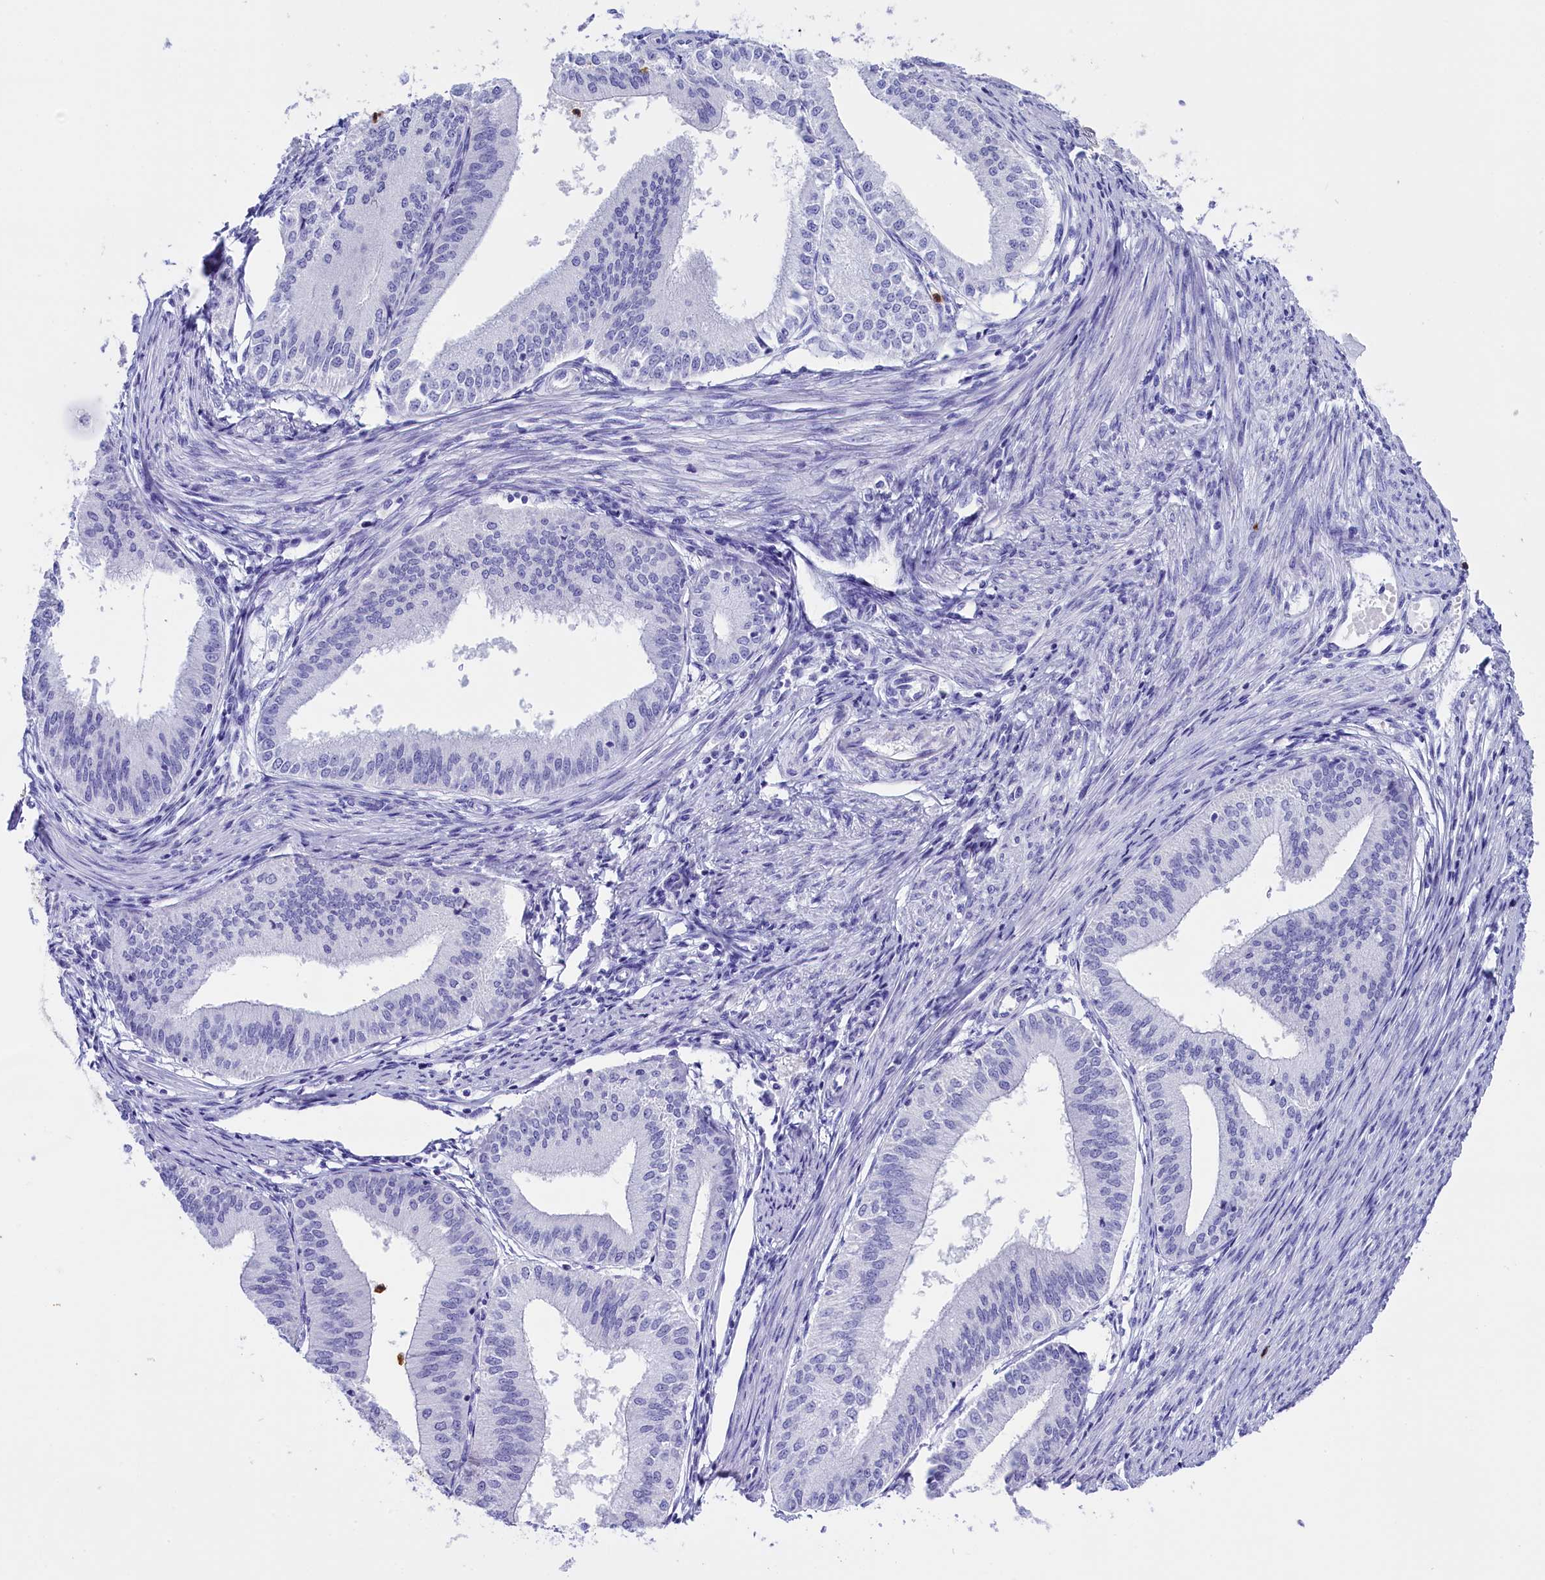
{"staining": {"intensity": "negative", "quantity": "none", "location": "none"}, "tissue": "endometrial cancer", "cell_type": "Tumor cells", "image_type": "cancer", "snomed": [{"axis": "morphology", "description": "Adenocarcinoma, NOS"}, {"axis": "topography", "description": "Endometrium"}], "caption": "This is an immunohistochemistry (IHC) photomicrograph of endometrial cancer. There is no staining in tumor cells.", "gene": "CLC", "patient": {"sex": "female", "age": 50}}